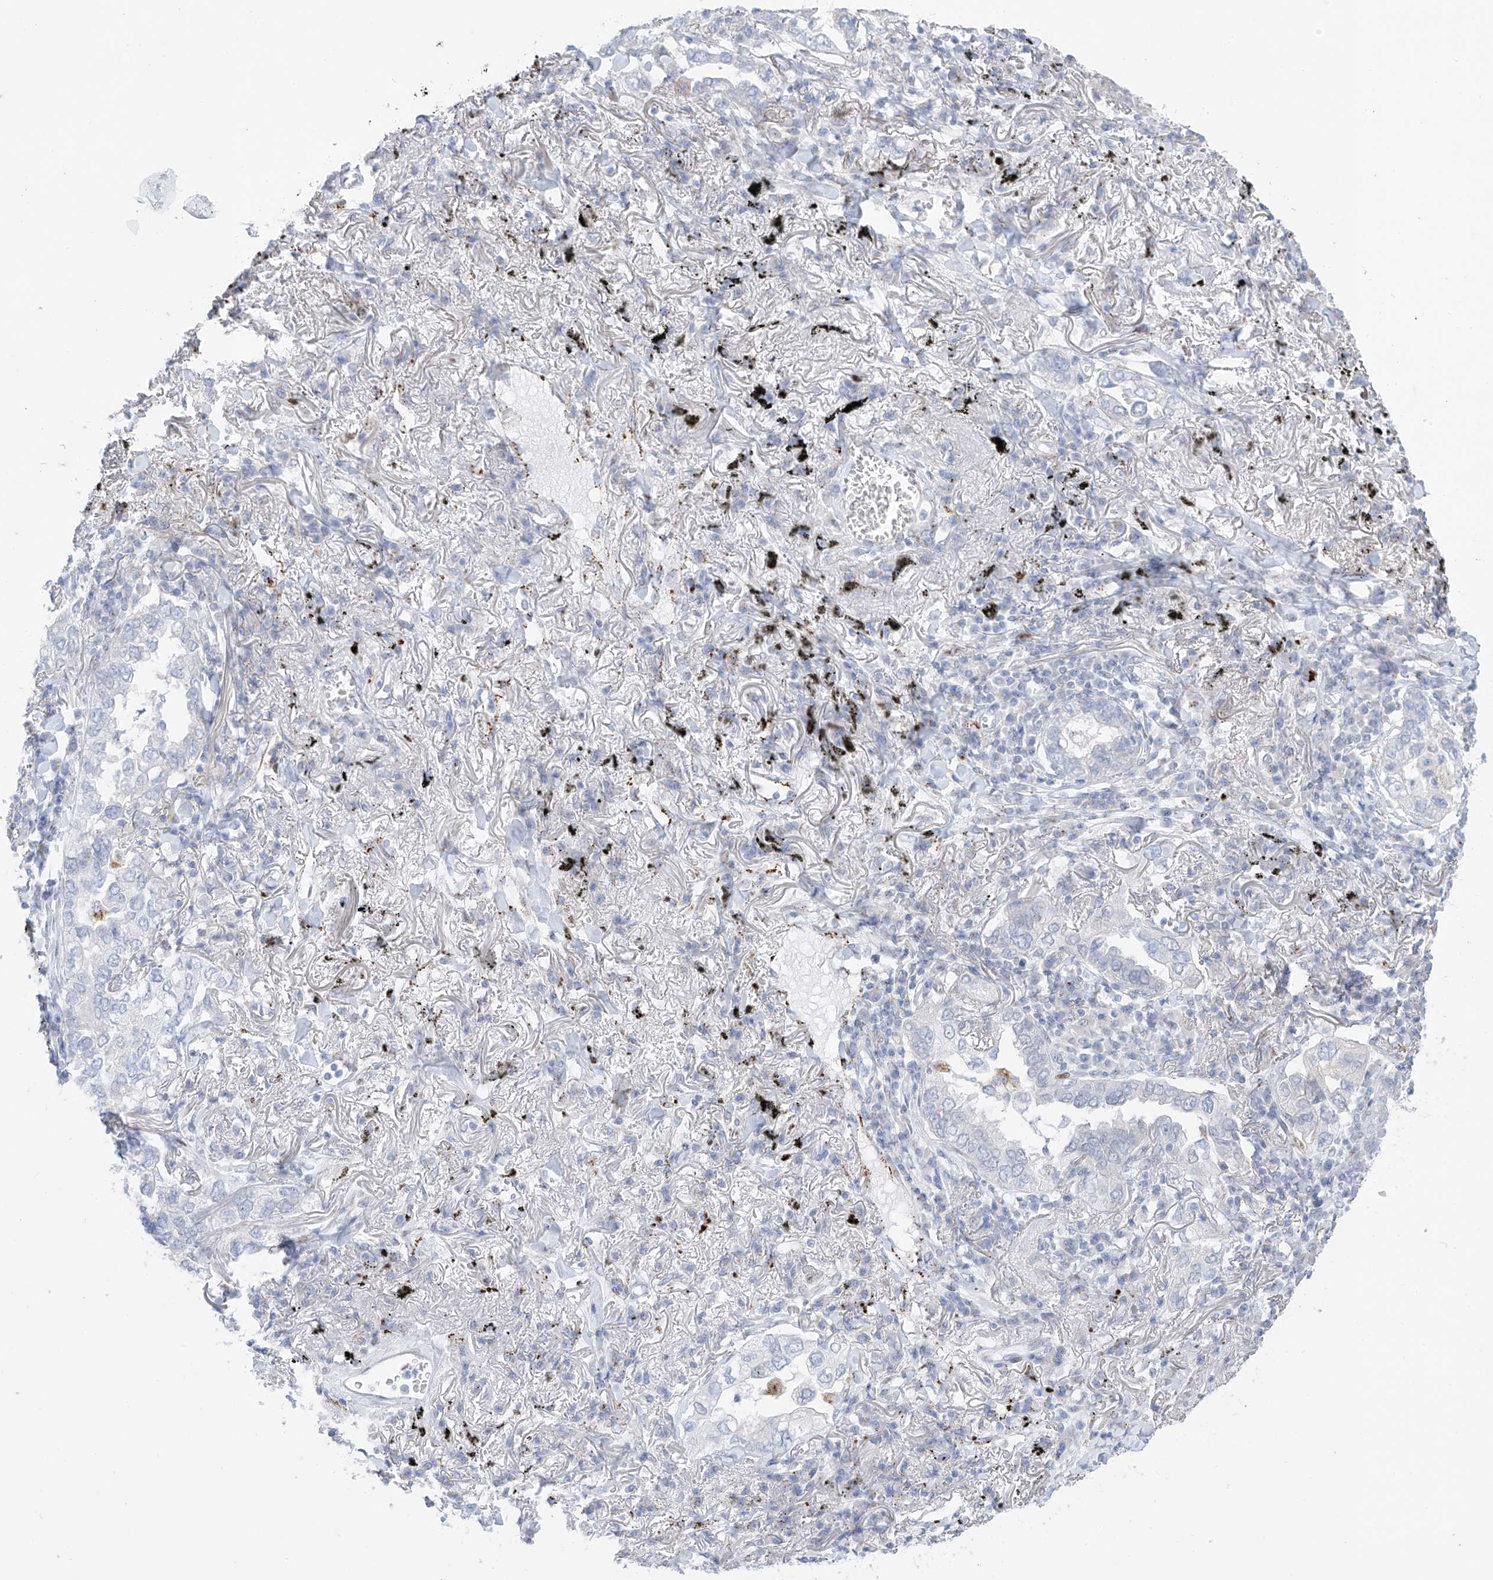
{"staining": {"intensity": "negative", "quantity": "none", "location": "none"}, "tissue": "lung cancer", "cell_type": "Tumor cells", "image_type": "cancer", "snomed": [{"axis": "morphology", "description": "Adenocarcinoma, NOS"}, {"axis": "topography", "description": "Lung"}], "caption": "Immunohistochemical staining of adenocarcinoma (lung) exhibits no significant staining in tumor cells. (DAB immunohistochemistry, high magnification).", "gene": "PSPH", "patient": {"sex": "male", "age": 65}}